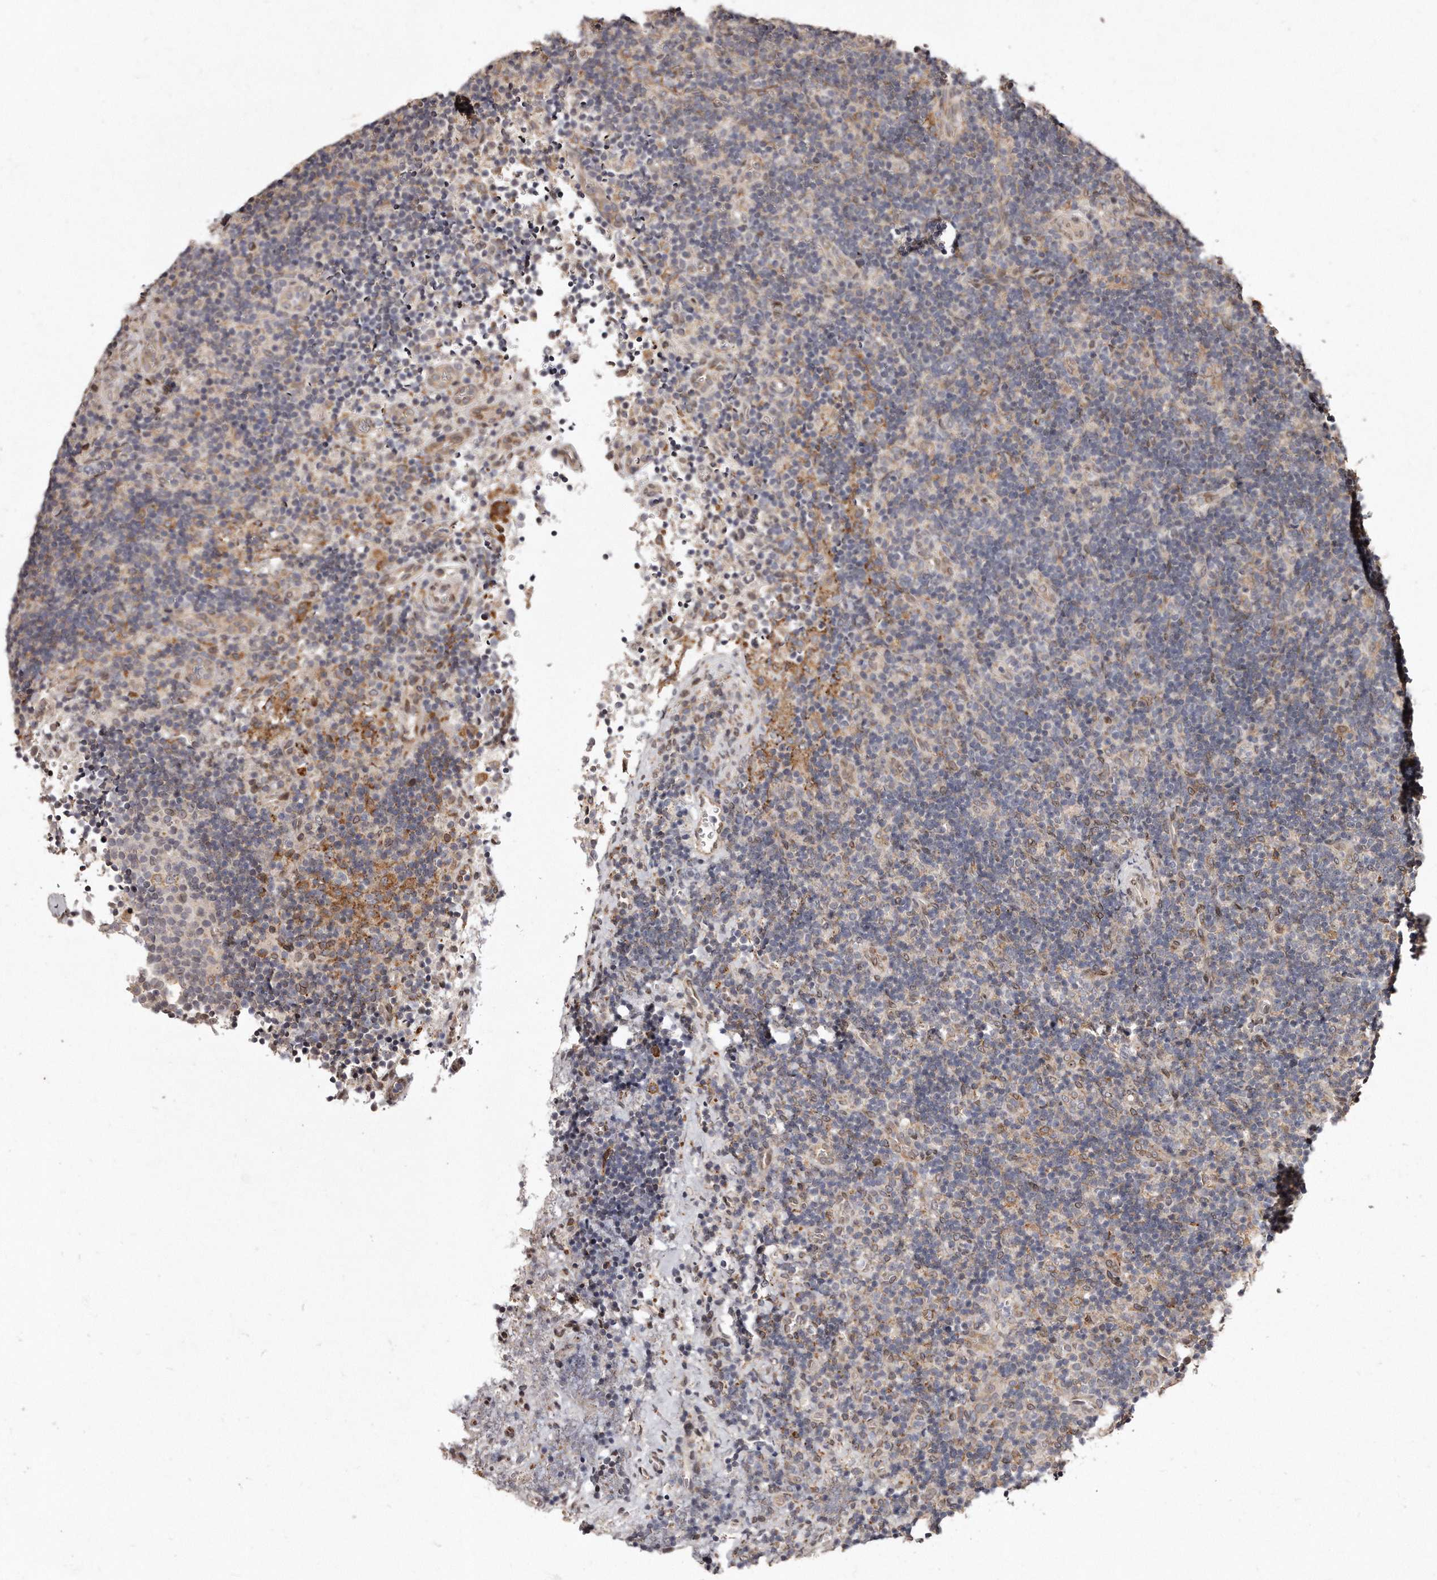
{"staining": {"intensity": "negative", "quantity": "none", "location": "none"}, "tissue": "lymph node", "cell_type": "Germinal center cells", "image_type": "normal", "snomed": [{"axis": "morphology", "description": "Normal tissue, NOS"}, {"axis": "topography", "description": "Lymph node"}], "caption": "Normal lymph node was stained to show a protein in brown. There is no significant expression in germinal center cells. The staining was performed using DAB (3,3'-diaminobenzidine) to visualize the protein expression in brown, while the nuclei were stained in blue with hematoxylin (Magnification: 20x).", "gene": "HASPIN", "patient": {"sex": "female", "age": 22}}